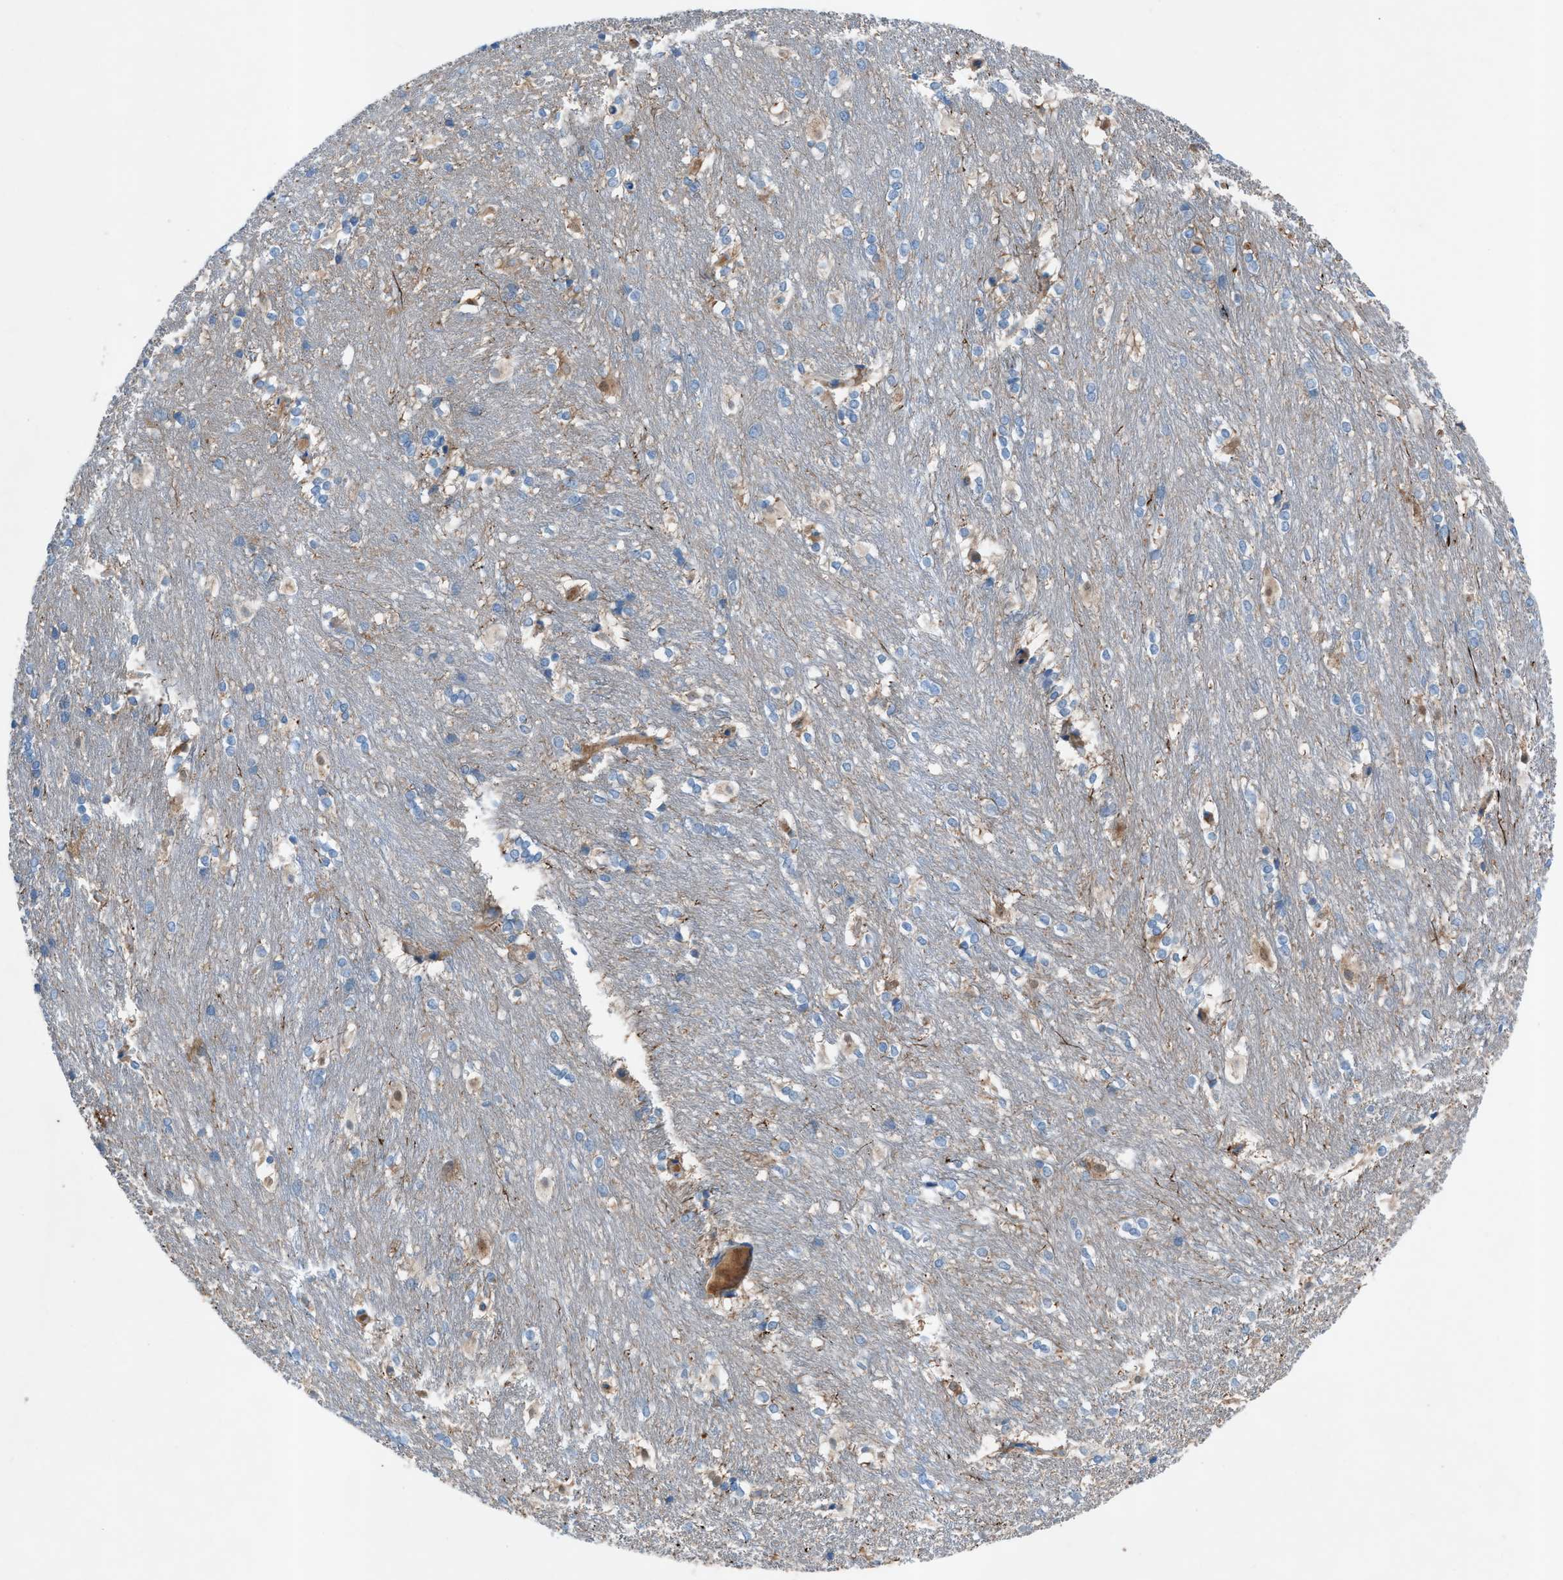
{"staining": {"intensity": "weak", "quantity": "<25%", "location": "cytoplasmic/membranous"}, "tissue": "caudate", "cell_type": "Glial cells", "image_type": "normal", "snomed": [{"axis": "morphology", "description": "Normal tissue, NOS"}, {"axis": "topography", "description": "Lateral ventricle wall"}], "caption": "Immunohistochemical staining of normal human caudate reveals no significant positivity in glial cells. (IHC, brightfield microscopy, high magnification).", "gene": "C5AR2", "patient": {"sex": "female", "age": 19}}